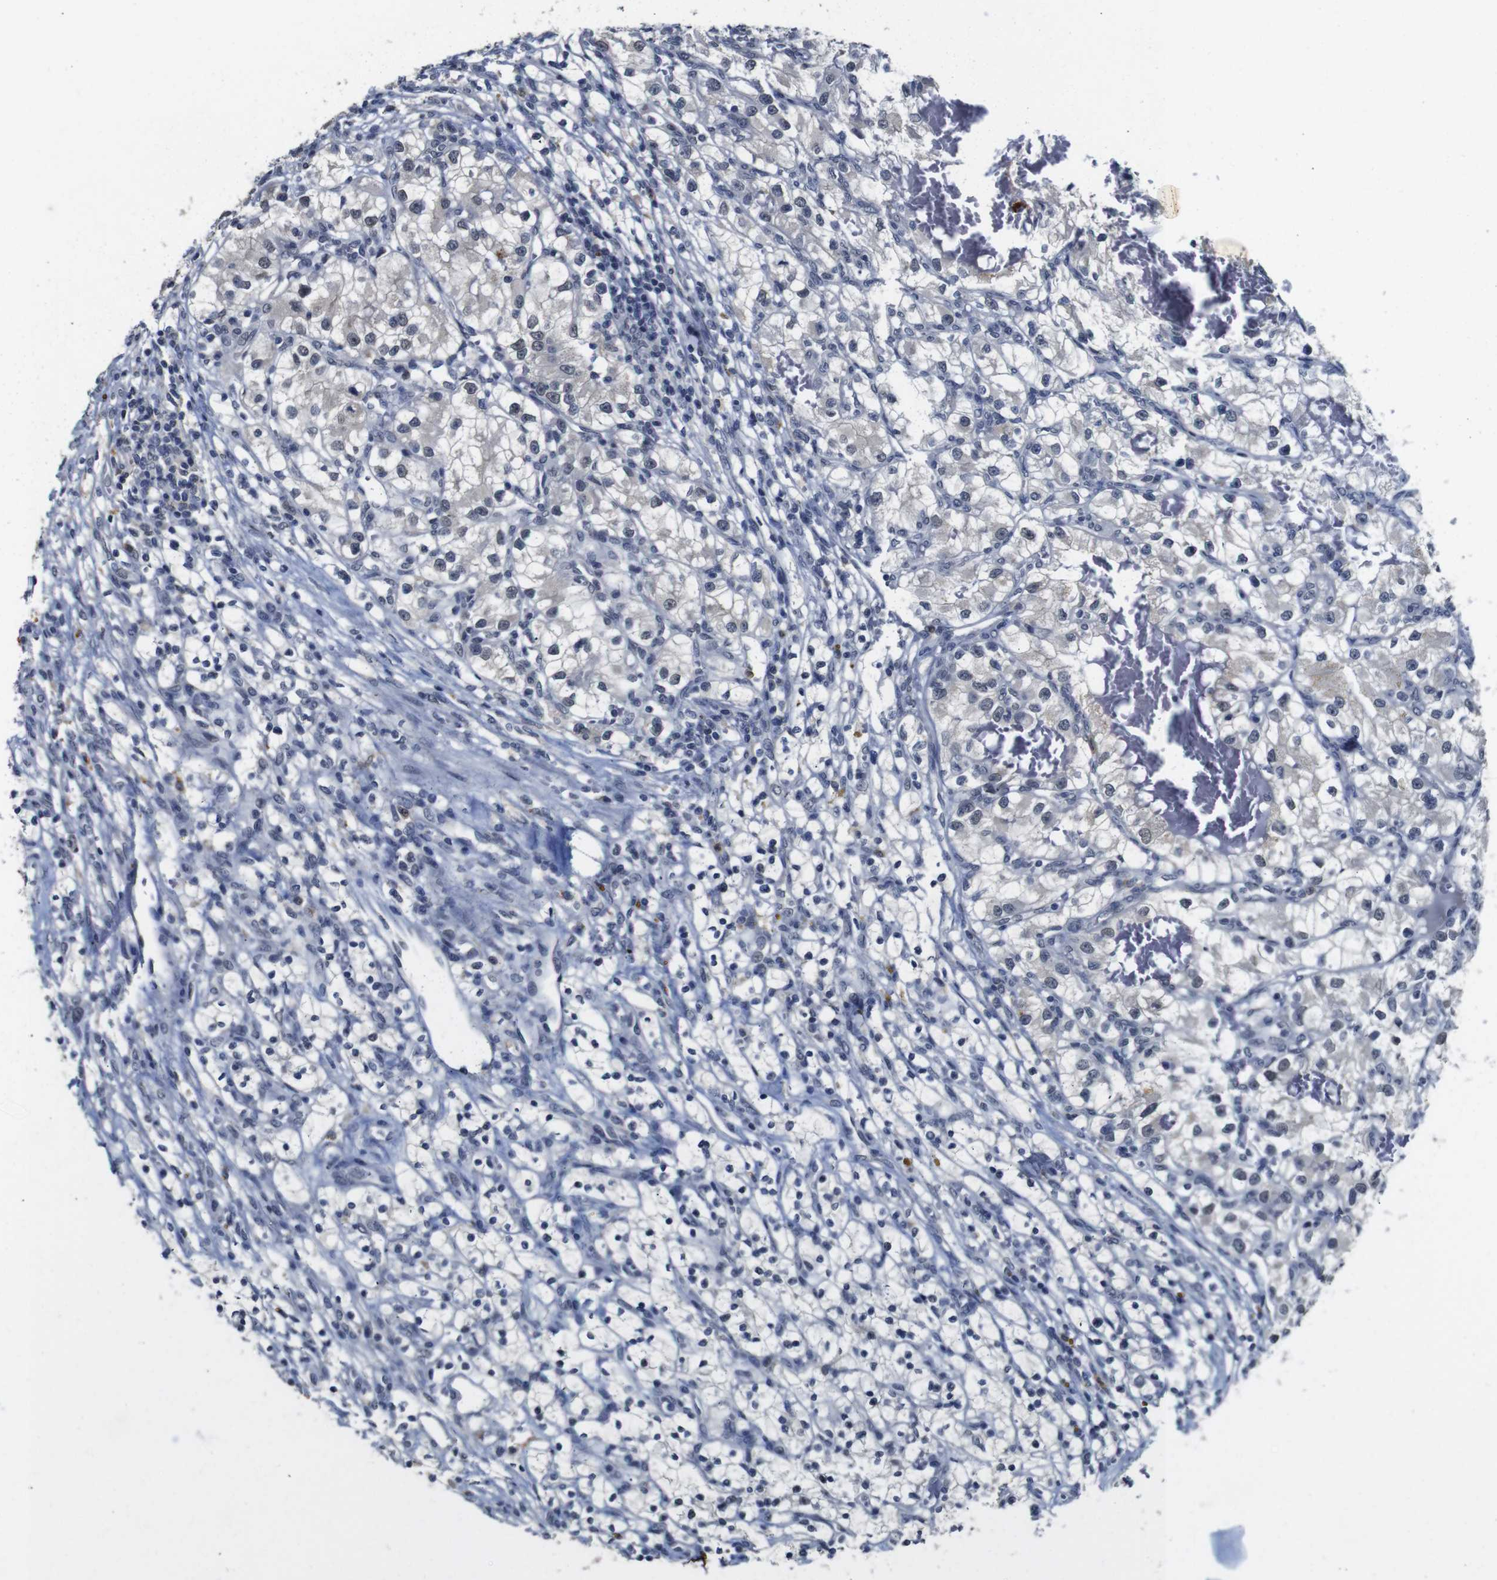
{"staining": {"intensity": "weak", "quantity": "<25%", "location": "nuclear"}, "tissue": "renal cancer", "cell_type": "Tumor cells", "image_type": "cancer", "snomed": [{"axis": "morphology", "description": "Adenocarcinoma, NOS"}, {"axis": "topography", "description": "Kidney"}], "caption": "The immunohistochemistry (IHC) histopathology image has no significant positivity in tumor cells of renal cancer tissue.", "gene": "NTRK3", "patient": {"sex": "female", "age": 57}}